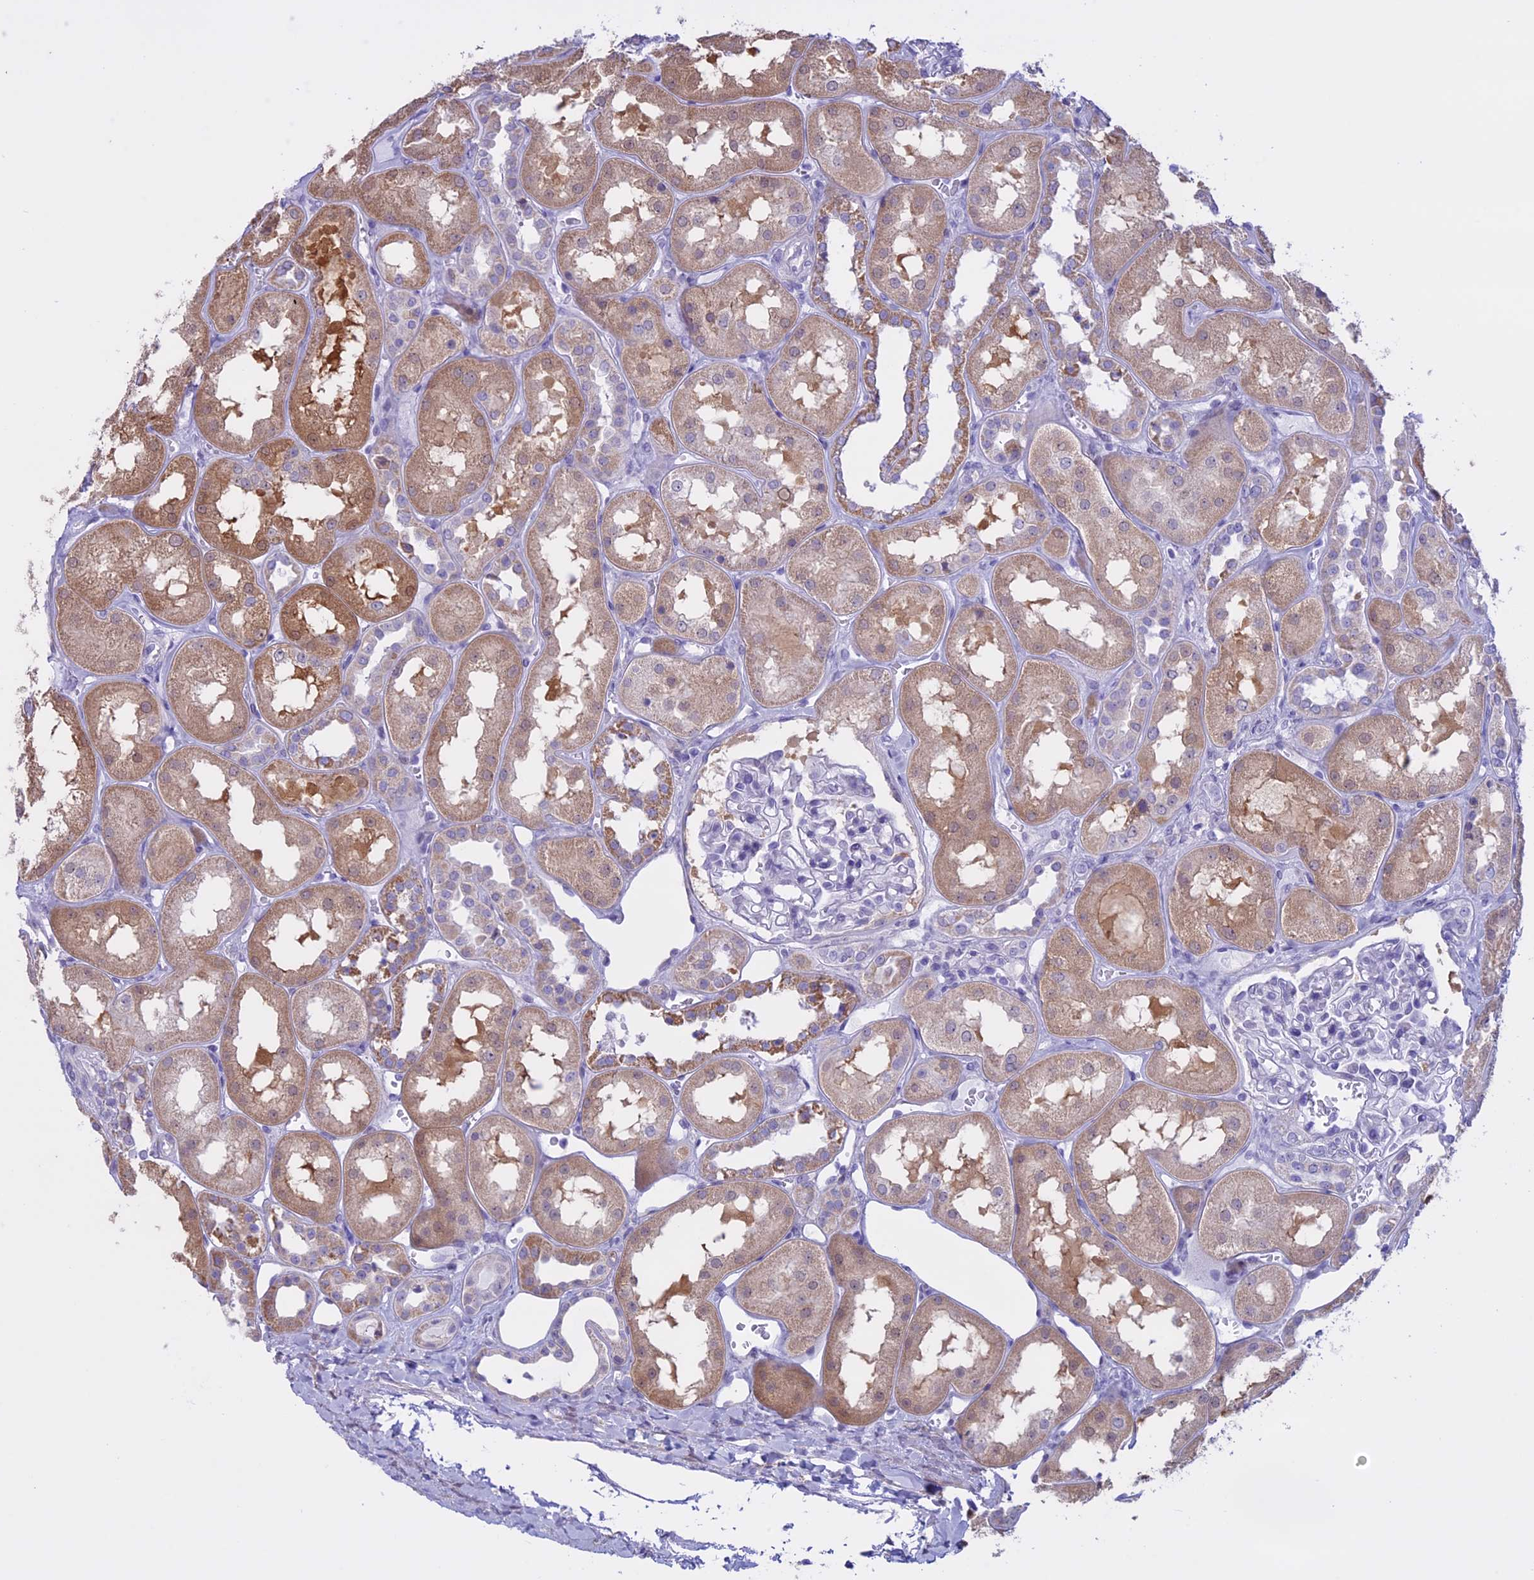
{"staining": {"intensity": "negative", "quantity": "none", "location": "none"}, "tissue": "kidney", "cell_type": "Cells in glomeruli", "image_type": "normal", "snomed": [{"axis": "morphology", "description": "Normal tissue, NOS"}, {"axis": "topography", "description": "Kidney"}], "caption": "Cells in glomeruli are negative for protein expression in unremarkable human kidney. The staining was performed using DAB to visualize the protein expression in brown, while the nuclei were stained in blue with hematoxylin (Magnification: 20x).", "gene": "LHFPL2", "patient": {"sex": "male", "age": 70}}